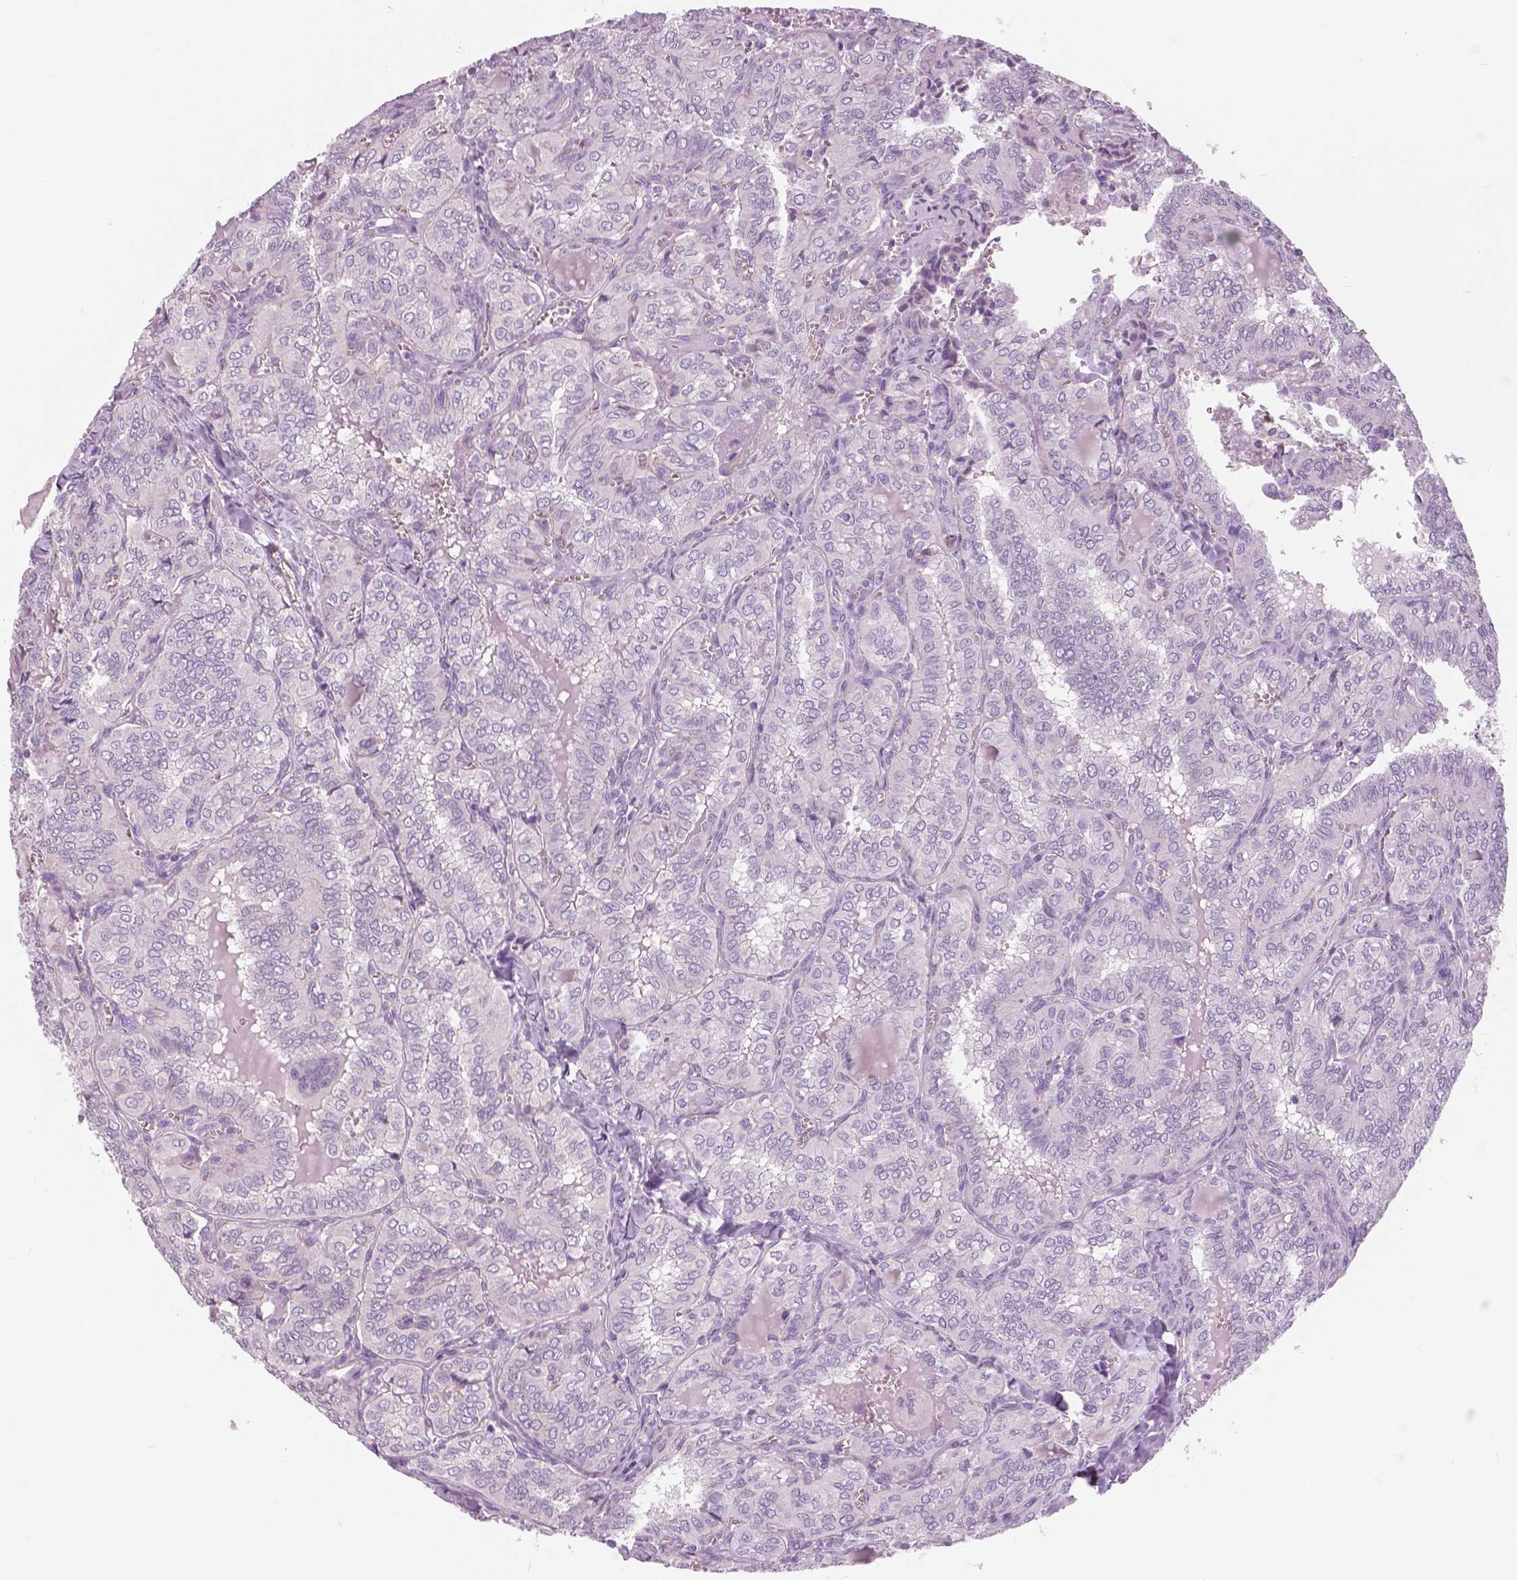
{"staining": {"intensity": "negative", "quantity": "none", "location": "none"}, "tissue": "thyroid cancer", "cell_type": "Tumor cells", "image_type": "cancer", "snomed": [{"axis": "morphology", "description": "Papillary adenocarcinoma, NOS"}, {"axis": "topography", "description": "Thyroid gland"}], "caption": "Micrograph shows no protein staining in tumor cells of thyroid cancer (papillary adenocarcinoma) tissue.", "gene": "SERPINI1", "patient": {"sex": "female", "age": 41}}